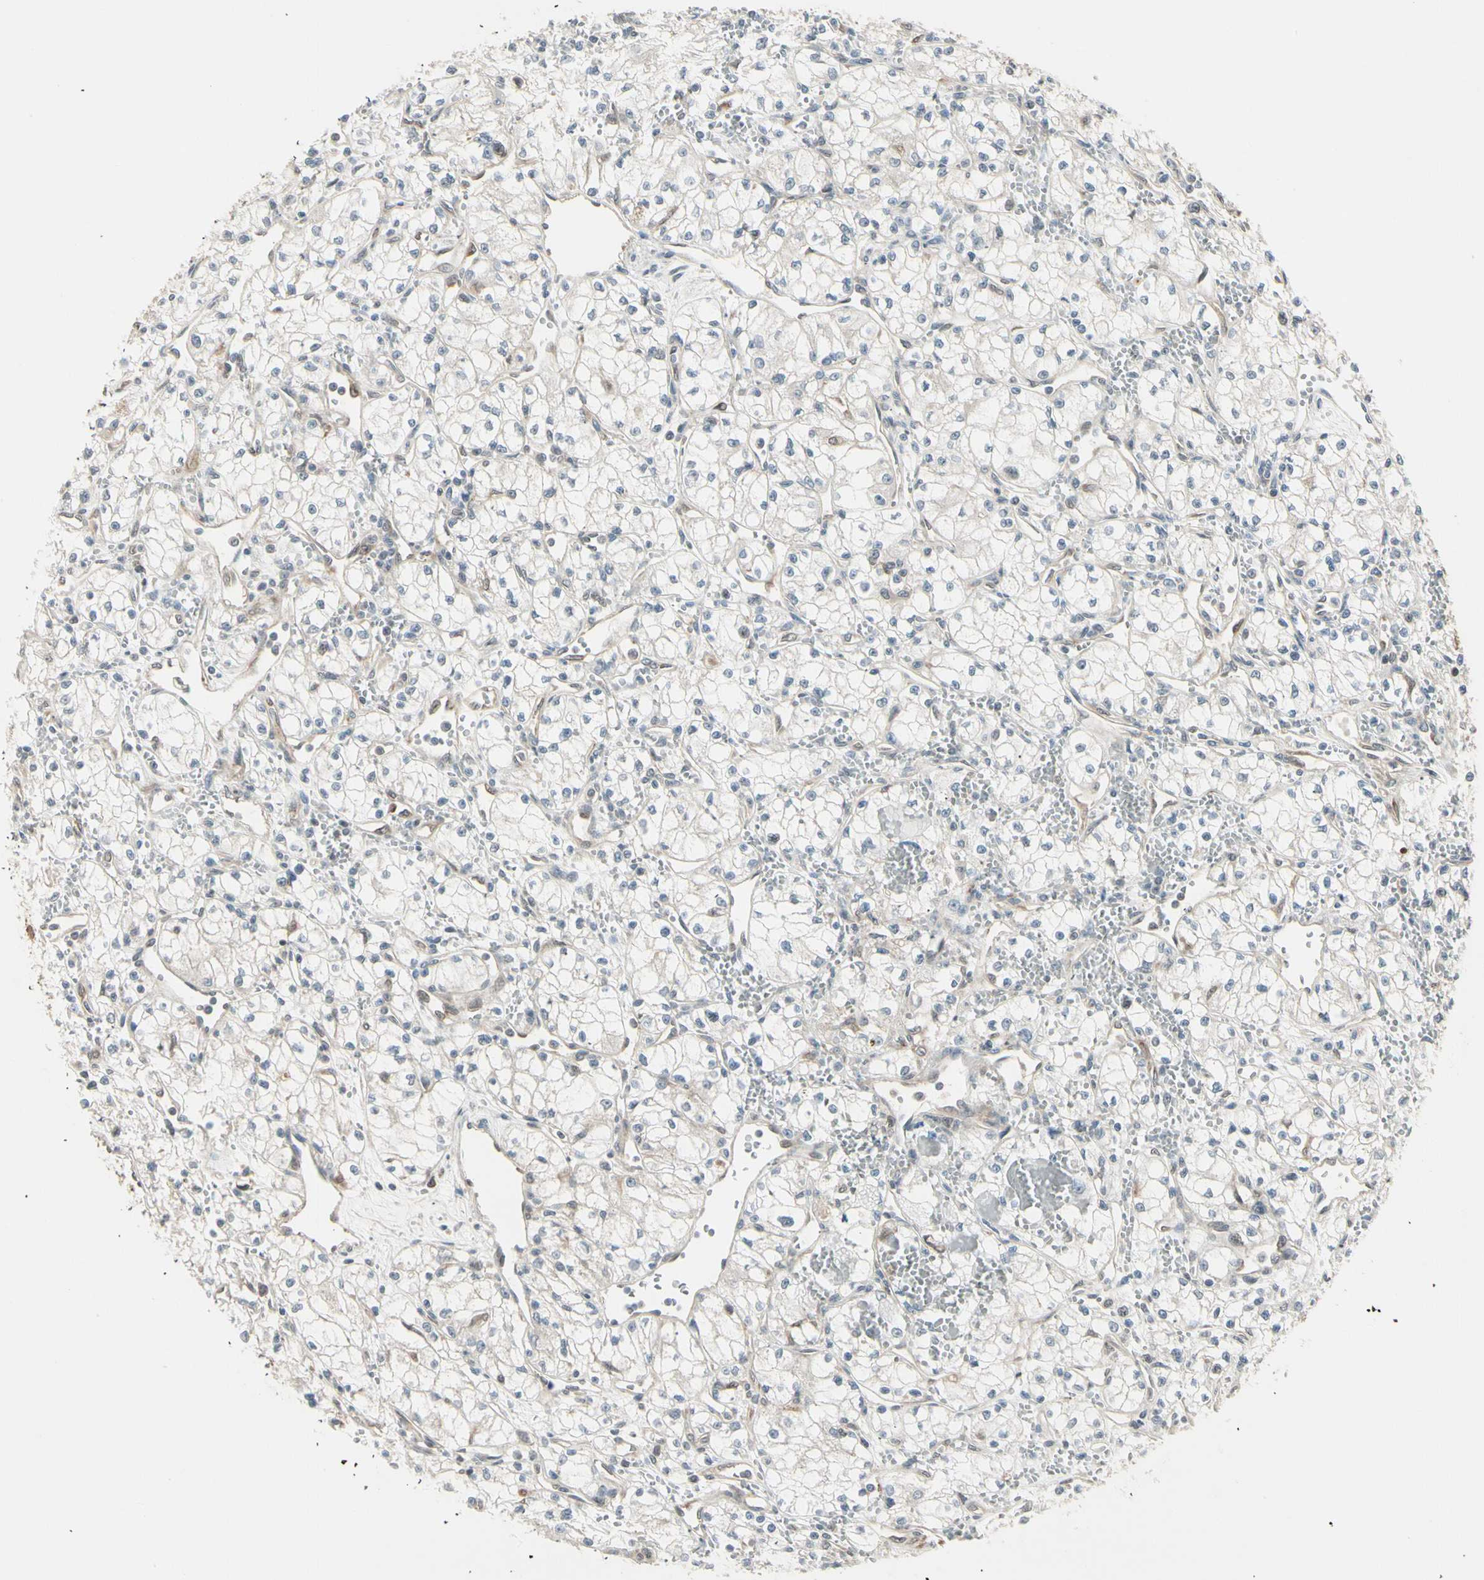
{"staining": {"intensity": "negative", "quantity": "none", "location": "none"}, "tissue": "renal cancer", "cell_type": "Tumor cells", "image_type": "cancer", "snomed": [{"axis": "morphology", "description": "Normal tissue, NOS"}, {"axis": "morphology", "description": "Adenocarcinoma, NOS"}, {"axis": "topography", "description": "Kidney"}], "caption": "Immunohistochemistry histopathology image of adenocarcinoma (renal) stained for a protein (brown), which exhibits no expression in tumor cells.", "gene": "SVBP", "patient": {"sex": "male", "age": 59}}